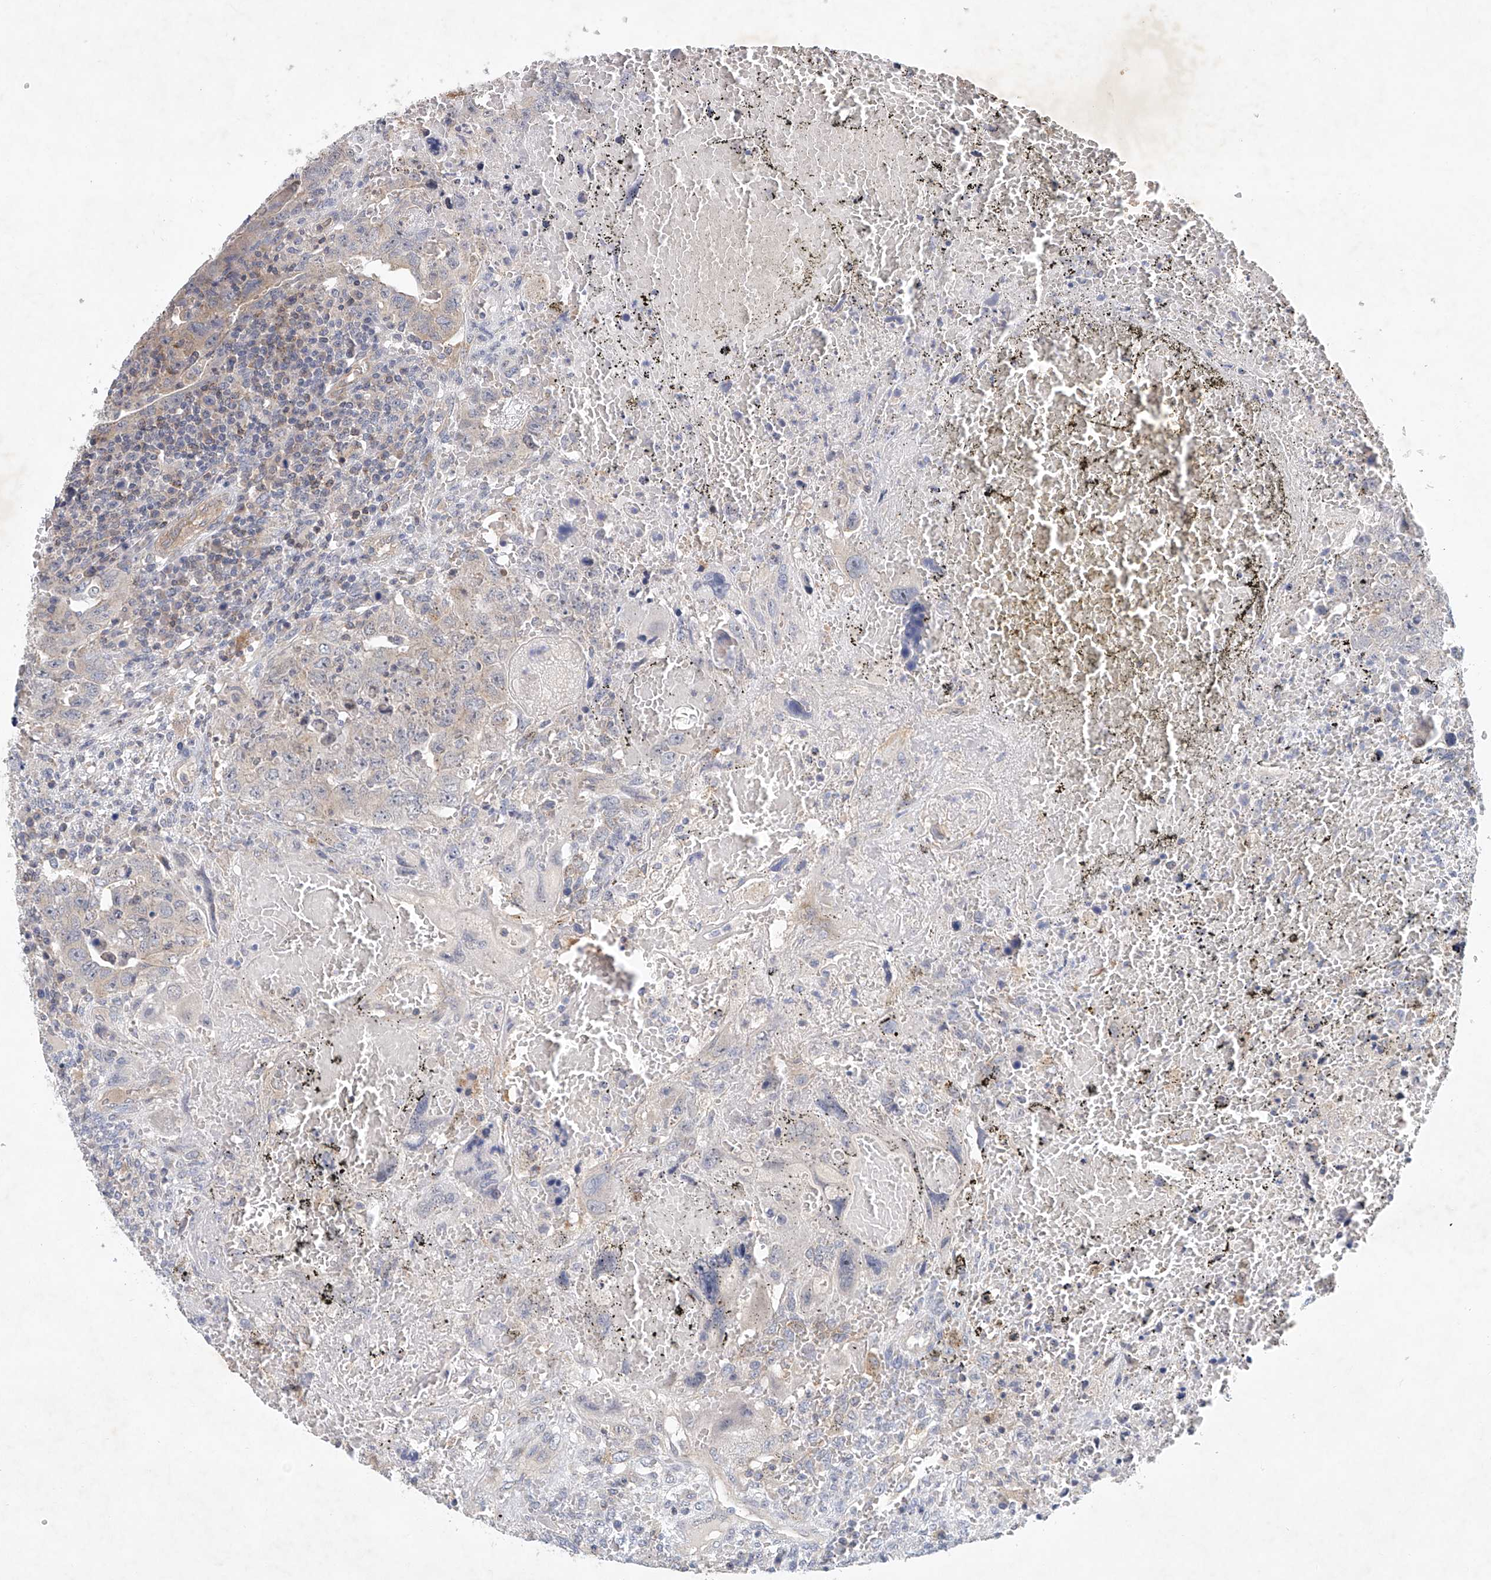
{"staining": {"intensity": "negative", "quantity": "none", "location": "none"}, "tissue": "testis cancer", "cell_type": "Tumor cells", "image_type": "cancer", "snomed": [{"axis": "morphology", "description": "Carcinoma, Embryonal, NOS"}, {"axis": "topography", "description": "Testis"}], "caption": "This is a histopathology image of IHC staining of testis cancer (embryonal carcinoma), which shows no expression in tumor cells.", "gene": "CARMIL1", "patient": {"sex": "male", "age": 26}}